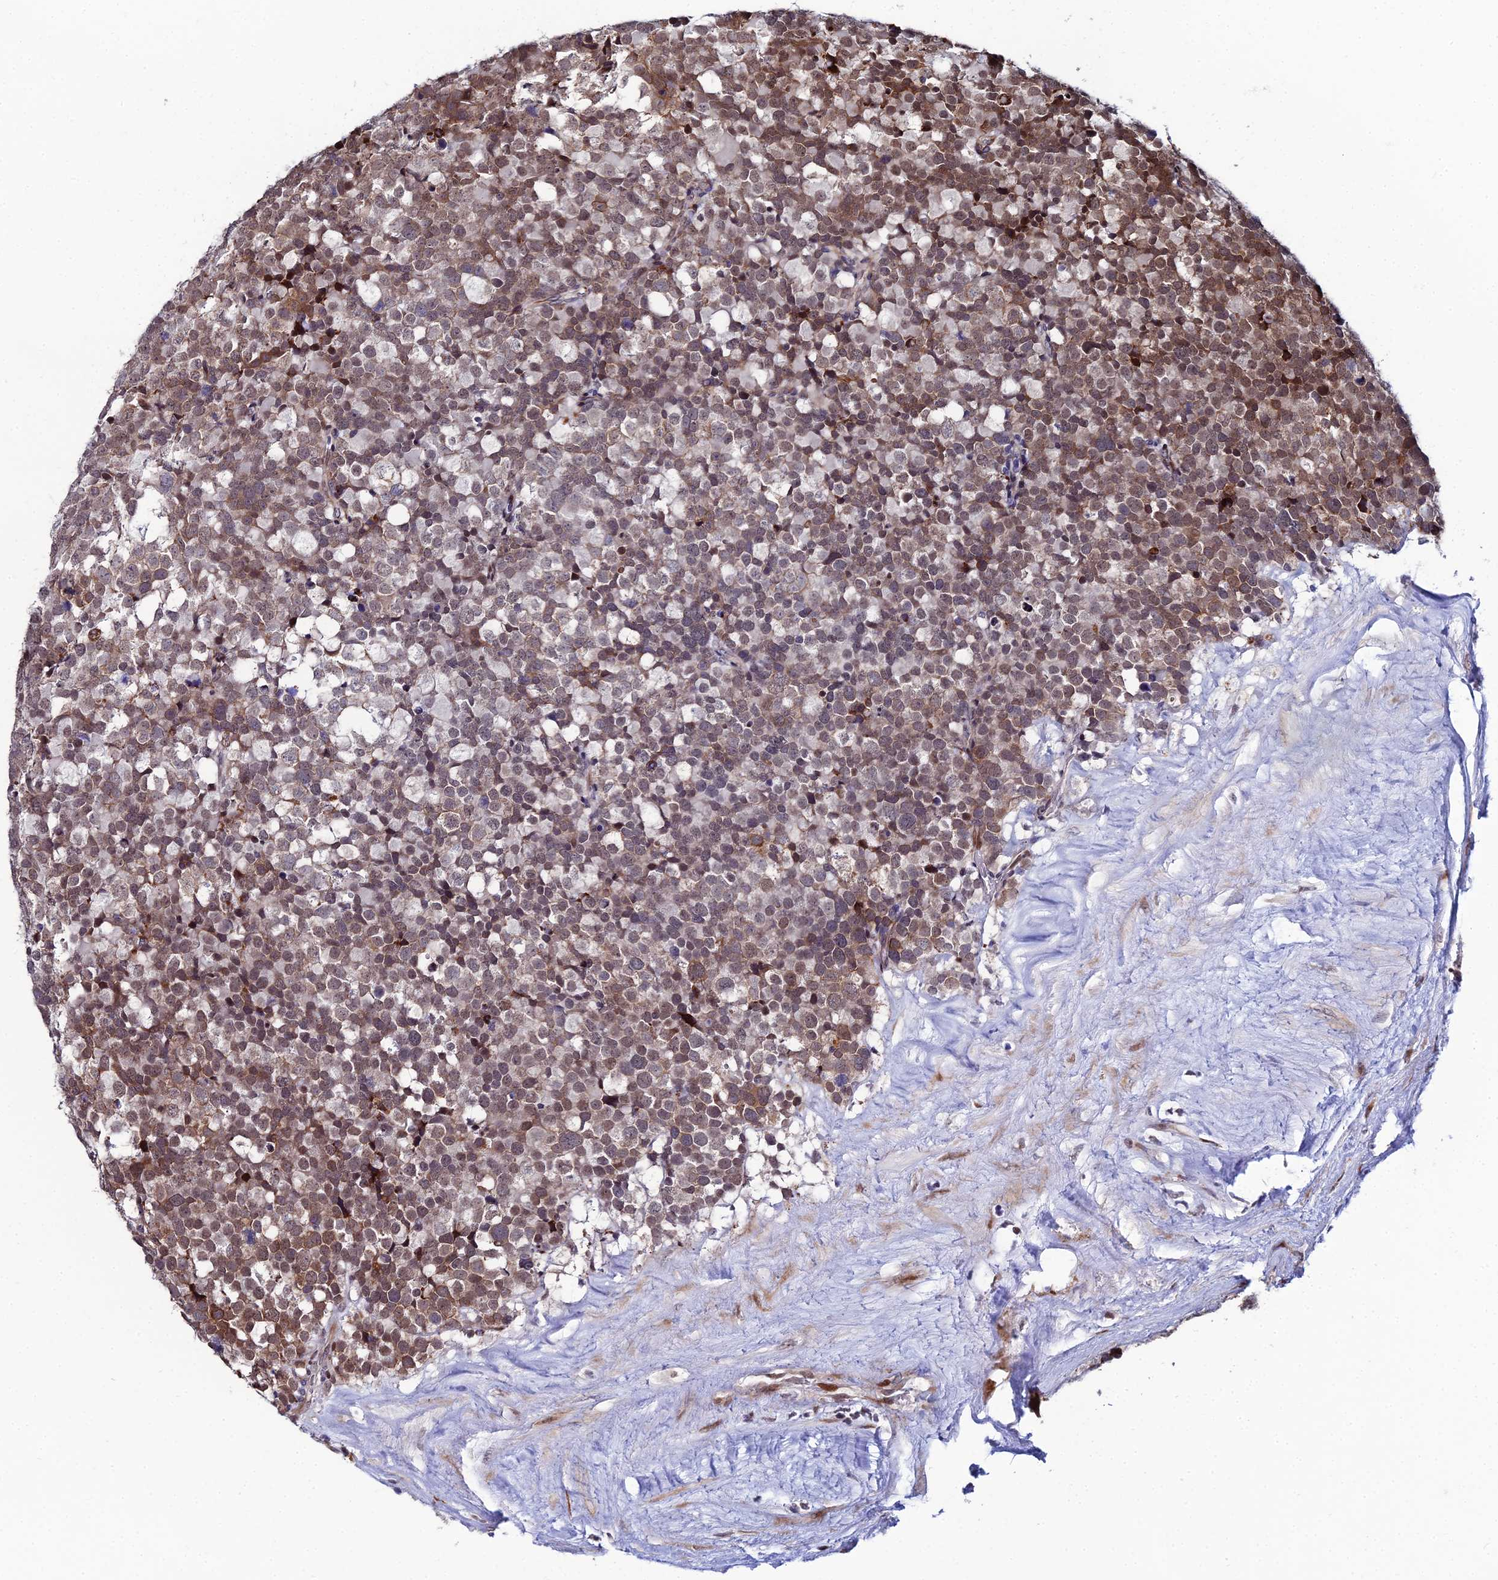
{"staining": {"intensity": "moderate", "quantity": "25%-75%", "location": "cytoplasmic/membranous,nuclear"}, "tissue": "testis cancer", "cell_type": "Tumor cells", "image_type": "cancer", "snomed": [{"axis": "morphology", "description": "Seminoma, NOS"}, {"axis": "topography", "description": "Testis"}], "caption": "Tumor cells display medium levels of moderate cytoplasmic/membranous and nuclear expression in approximately 25%-75% of cells in seminoma (testis).", "gene": "ZNF668", "patient": {"sex": "male", "age": 71}}